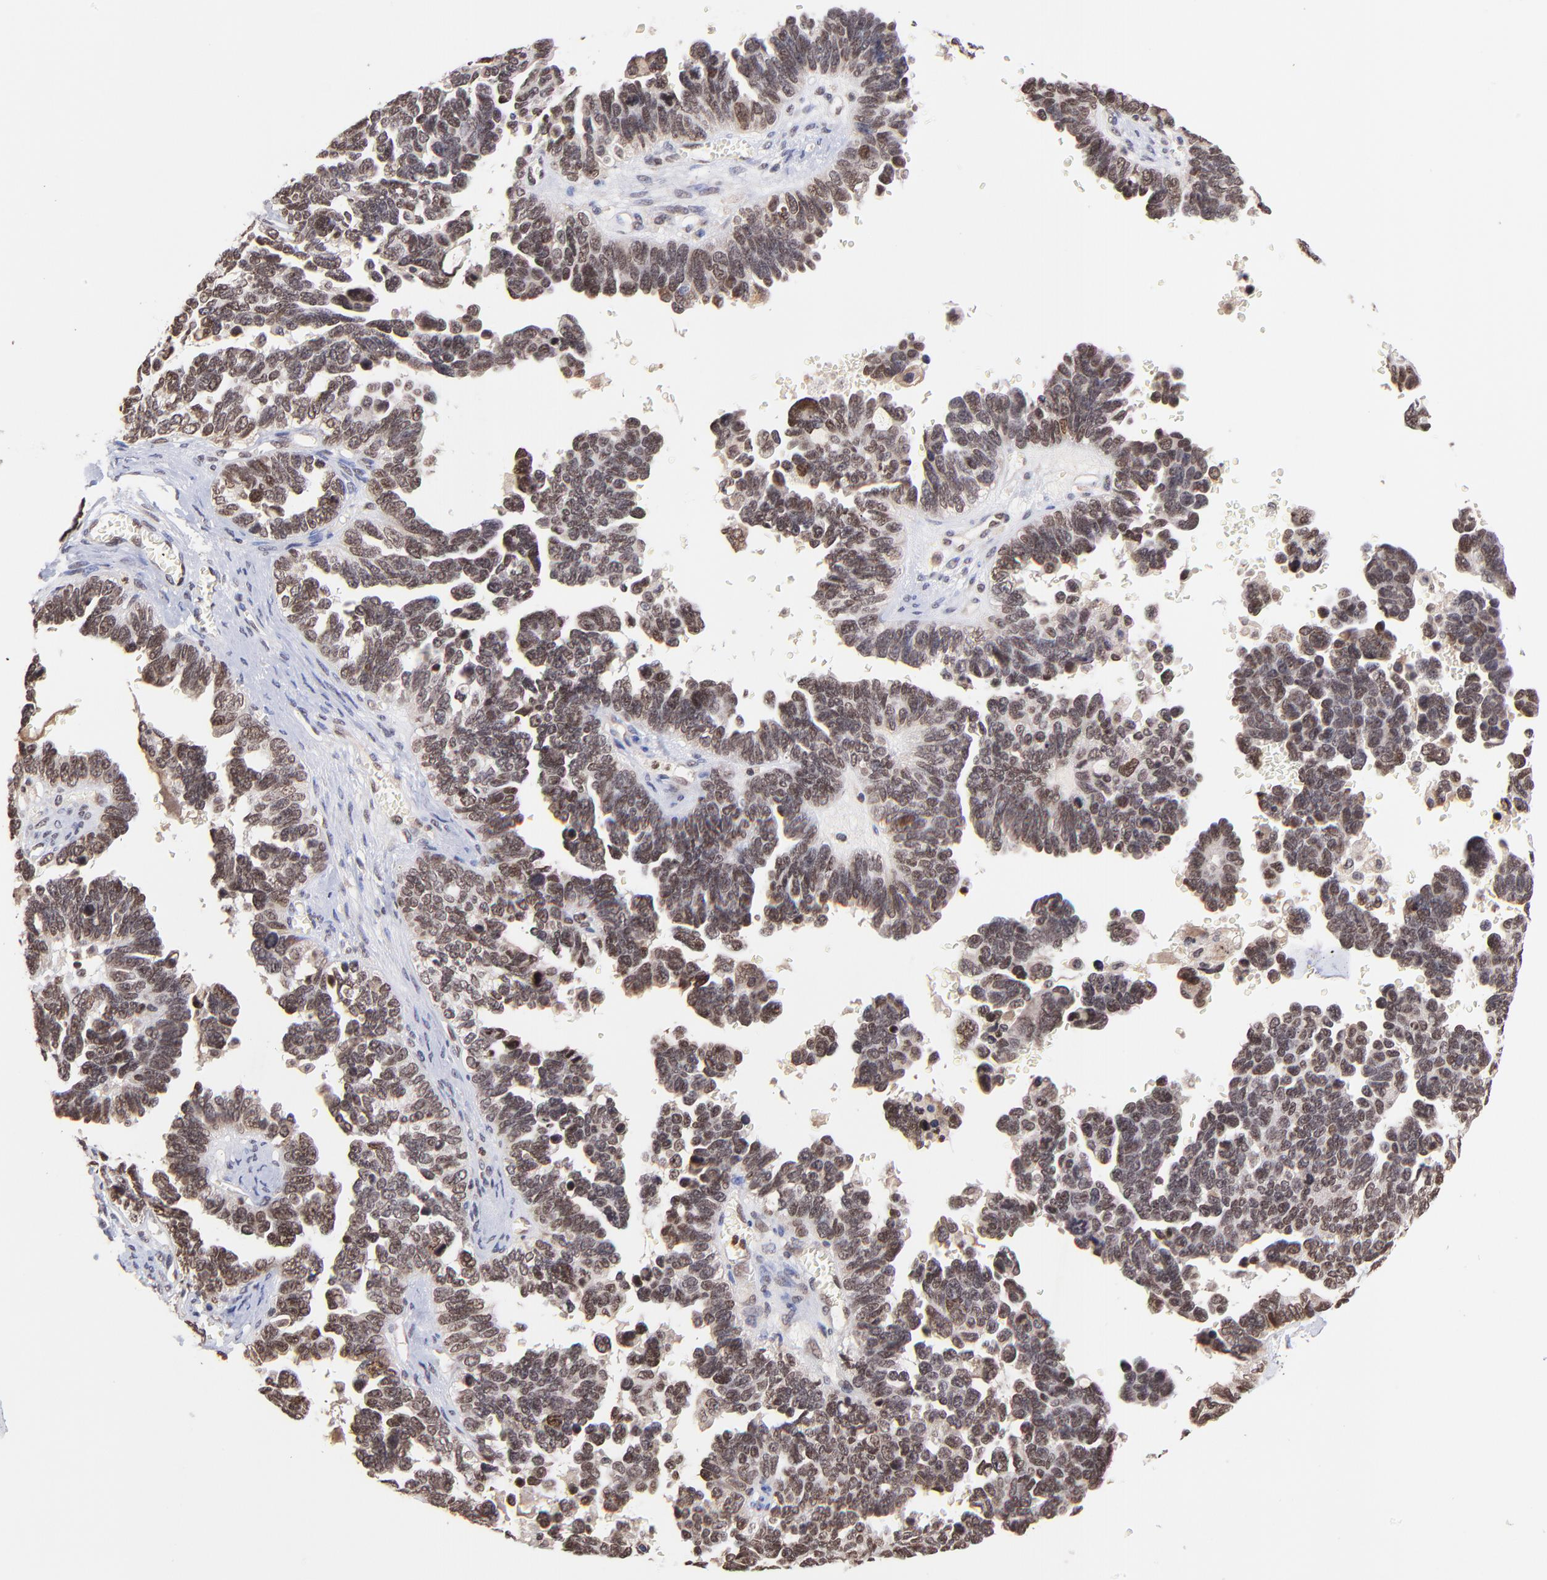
{"staining": {"intensity": "moderate", "quantity": "25%-75%", "location": "cytoplasmic/membranous,nuclear"}, "tissue": "ovarian cancer", "cell_type": "Tumor cells", "image_type": "cancer", "snomed": [{"axis": "morphology", "description": "Cystadenocarcinoma, serous, NOS"}, {"axis": "topography", "description": "Ovary"}], "caption": "Immunohistochemistry image of human ovarian cancer stained for a protein (brown), which shows medium levels of moderate cytoplasmic/membranous and nuclear positivity in approximately 25%-75% of tumor cells.", "gene": "WDR25", "patient": {"sex": "female", "age": 69}}